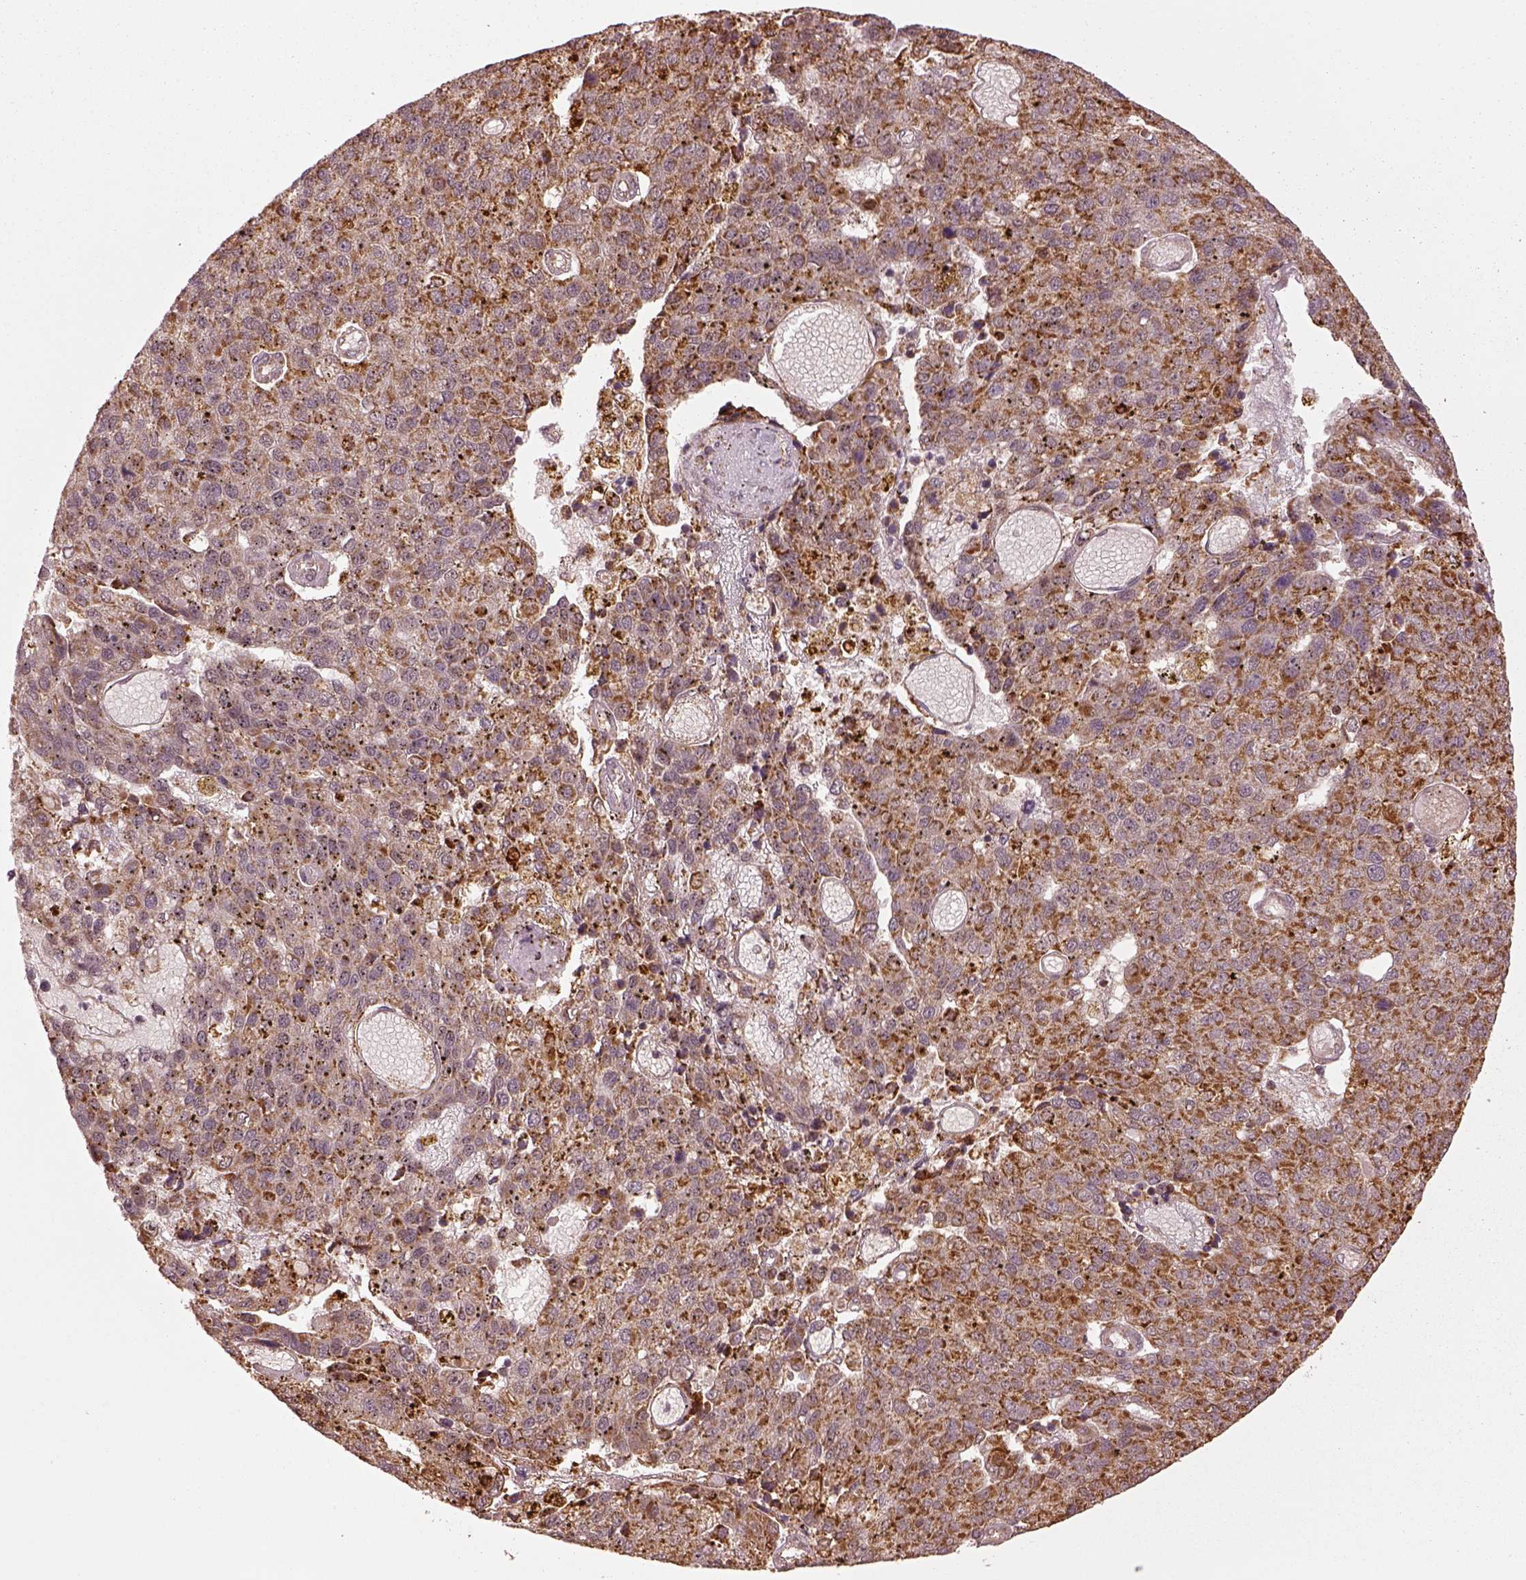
{"staining": {"intensity": "moderate", "quantity": ">75%", "location": "cytoplasmic/membranous"}, "tissue": "pancreatic cancer", "cell_type": "Tumor cells", "image_type": "cancer", "snomed": [{"axis": "morphology", "description": "Adenocarcinoma, NOS"}, {"axis": "topography", "description": "Pancreas"}], "caption": "Protein expression analysis of human adenocarcinoma (pancreatic) reveals moderate cytoplasmic/membranous positivity in approximately >75% of tumor cells.", "gene": "SEL1L3", "patient": {"sex": "female", "age": 61}}